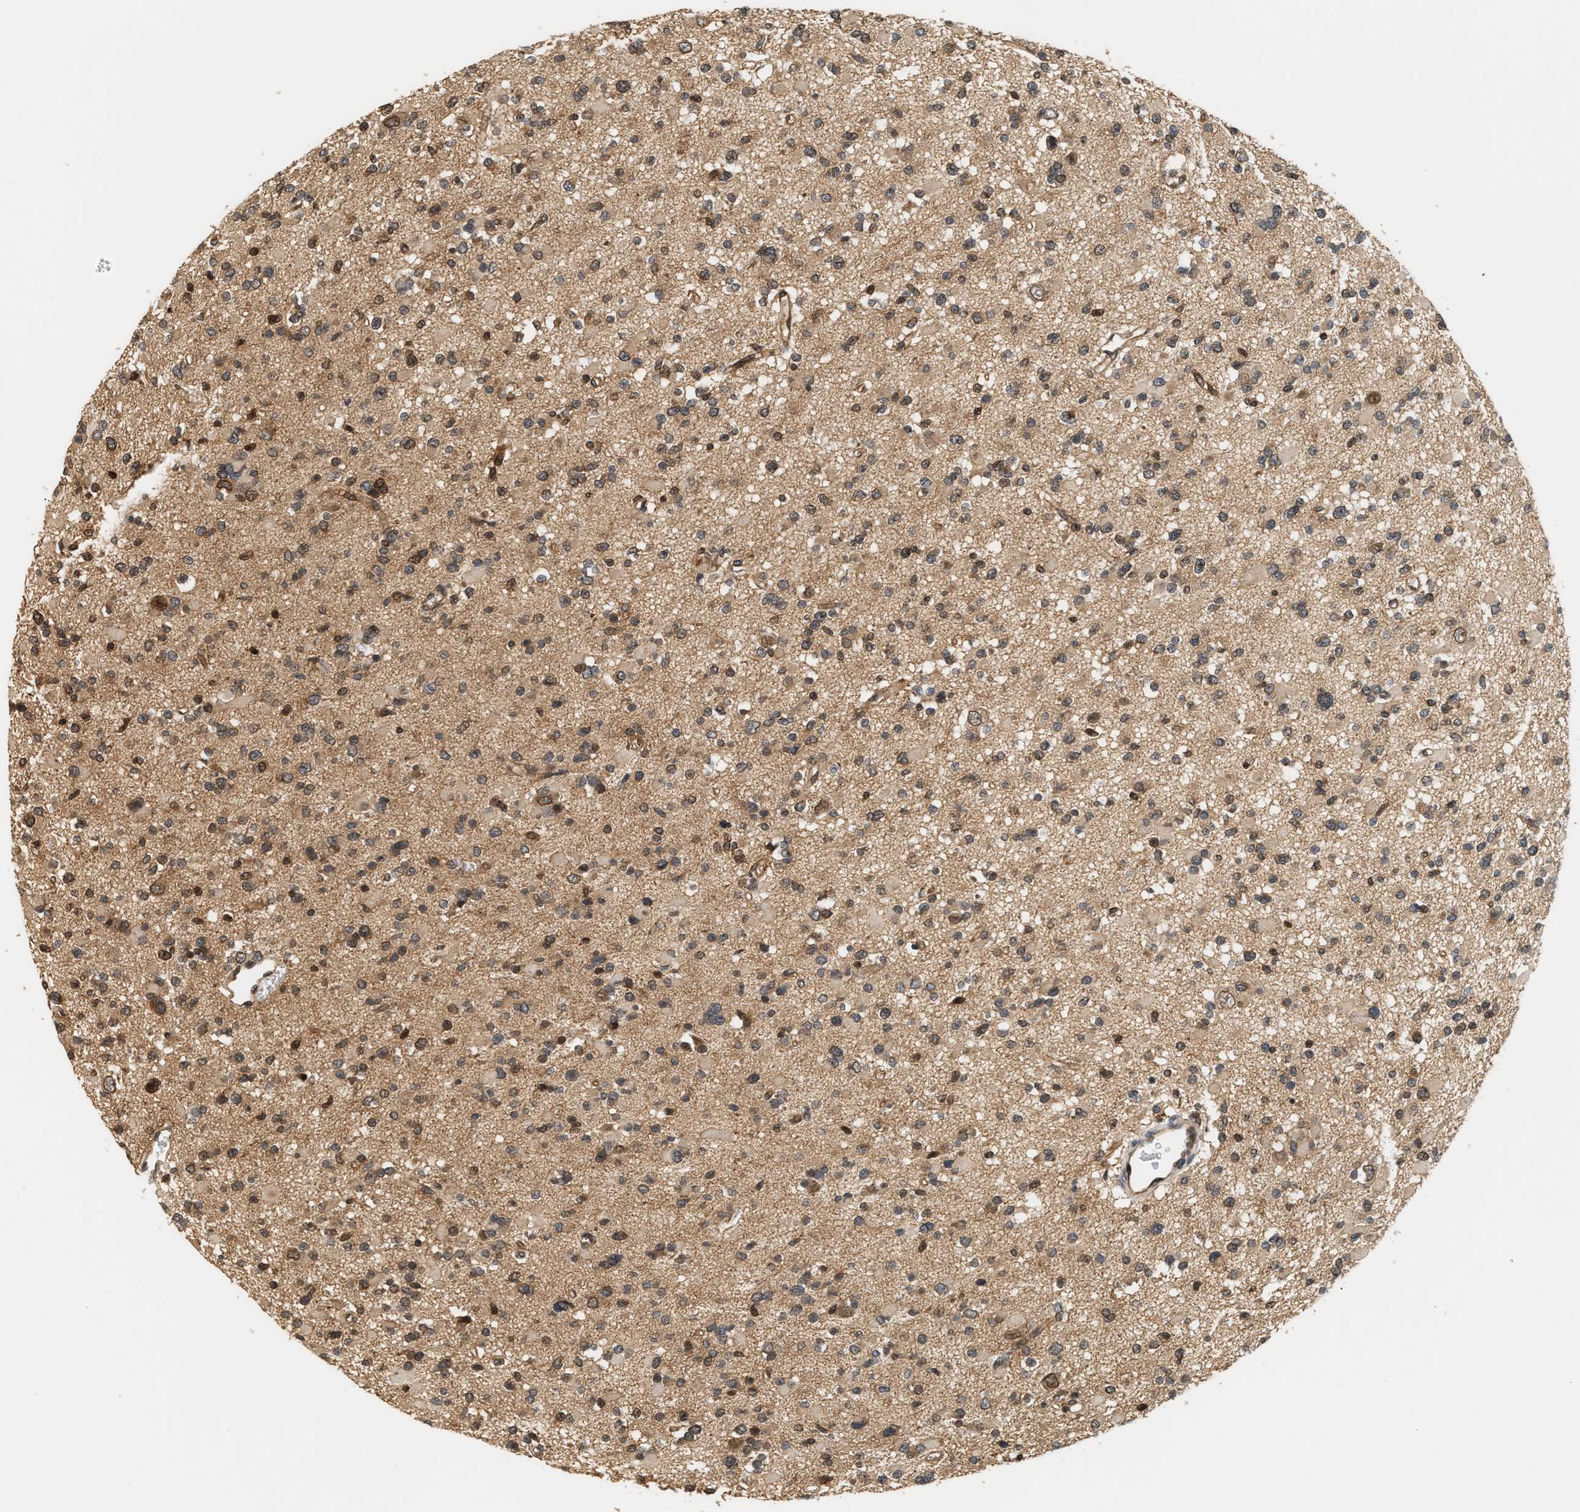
{"staining": {"intensity": "moderate", "quantity": "25%-75%", "location": "cytoplasmic/membranous,nuclear"}, "tissue": "glioma", "cell_type": "Tumor cells", "image_type": "cancer", "snomed": [{"axis": "morphology", "description": "Glioma, malignant, Low grade"}, {"axis": "topography", "description": "Brain"}], "caption": "Protein expression analysis of human glioma reveals moderate cytoplasmic/membranous and nuclear expression in approximately 25%-75% of tumor cells.", "gene": "ABHD5", "patient": {"sex": "female", "age": 22}}